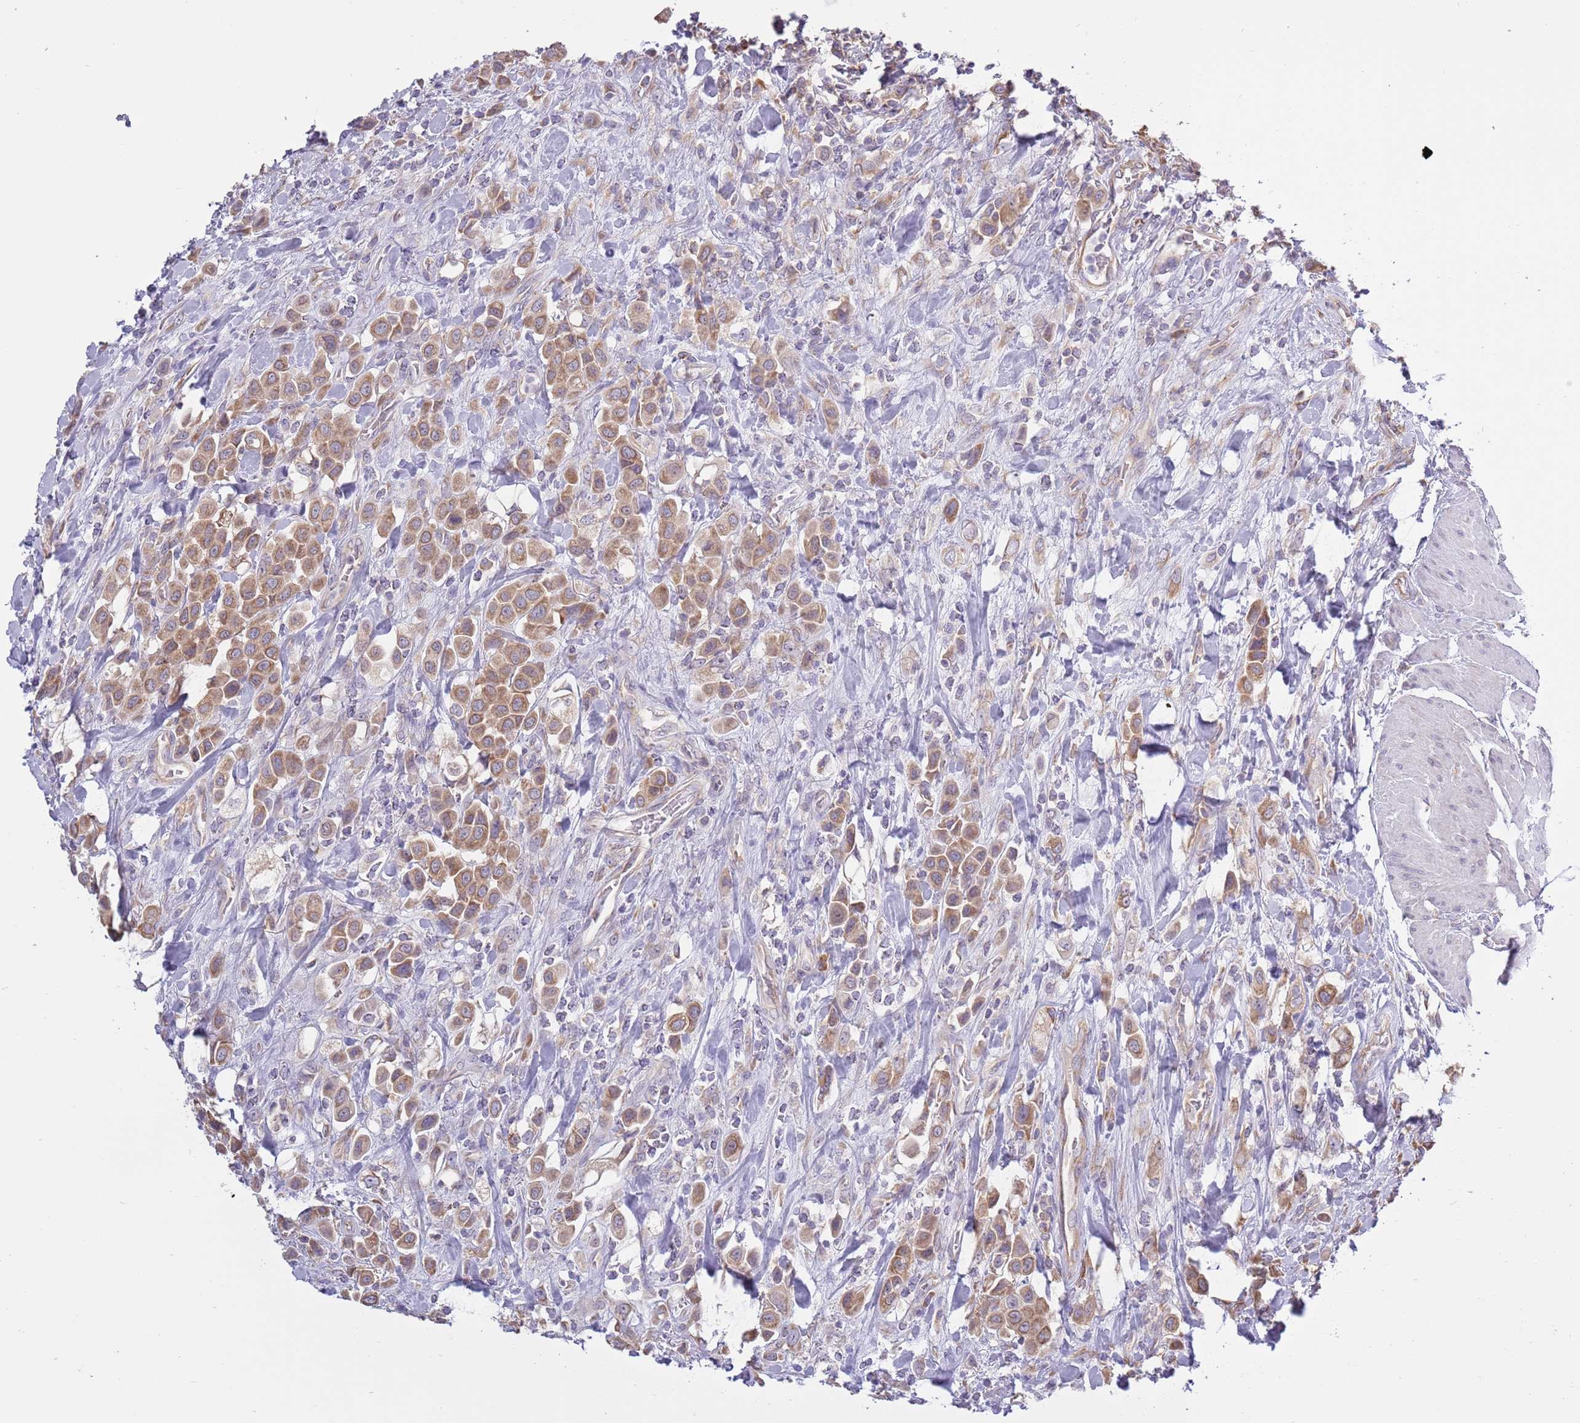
{"staining": {"intensity": "moderate", "quantity": ">75%", "location": "cytoplasmic/membranous"}, "tissue": "urothelial cancer", "cell_type": "Tumor cells", "image_type": "cancer", "snomed": [{"axis": "morphology", "description": "Urothelial carcinoma, High grade"}, {"axis": "topography", "description": "Urinary bladder"}], "caption": "About >75% of tumor cells in urothelial cancer show moderate cytoplasmic/membranous protein expression as visualized by brown immunohistochemical staining.", "gene": "RPL17-C18orf32", "patient": {"sex": "male", "age": 50}}